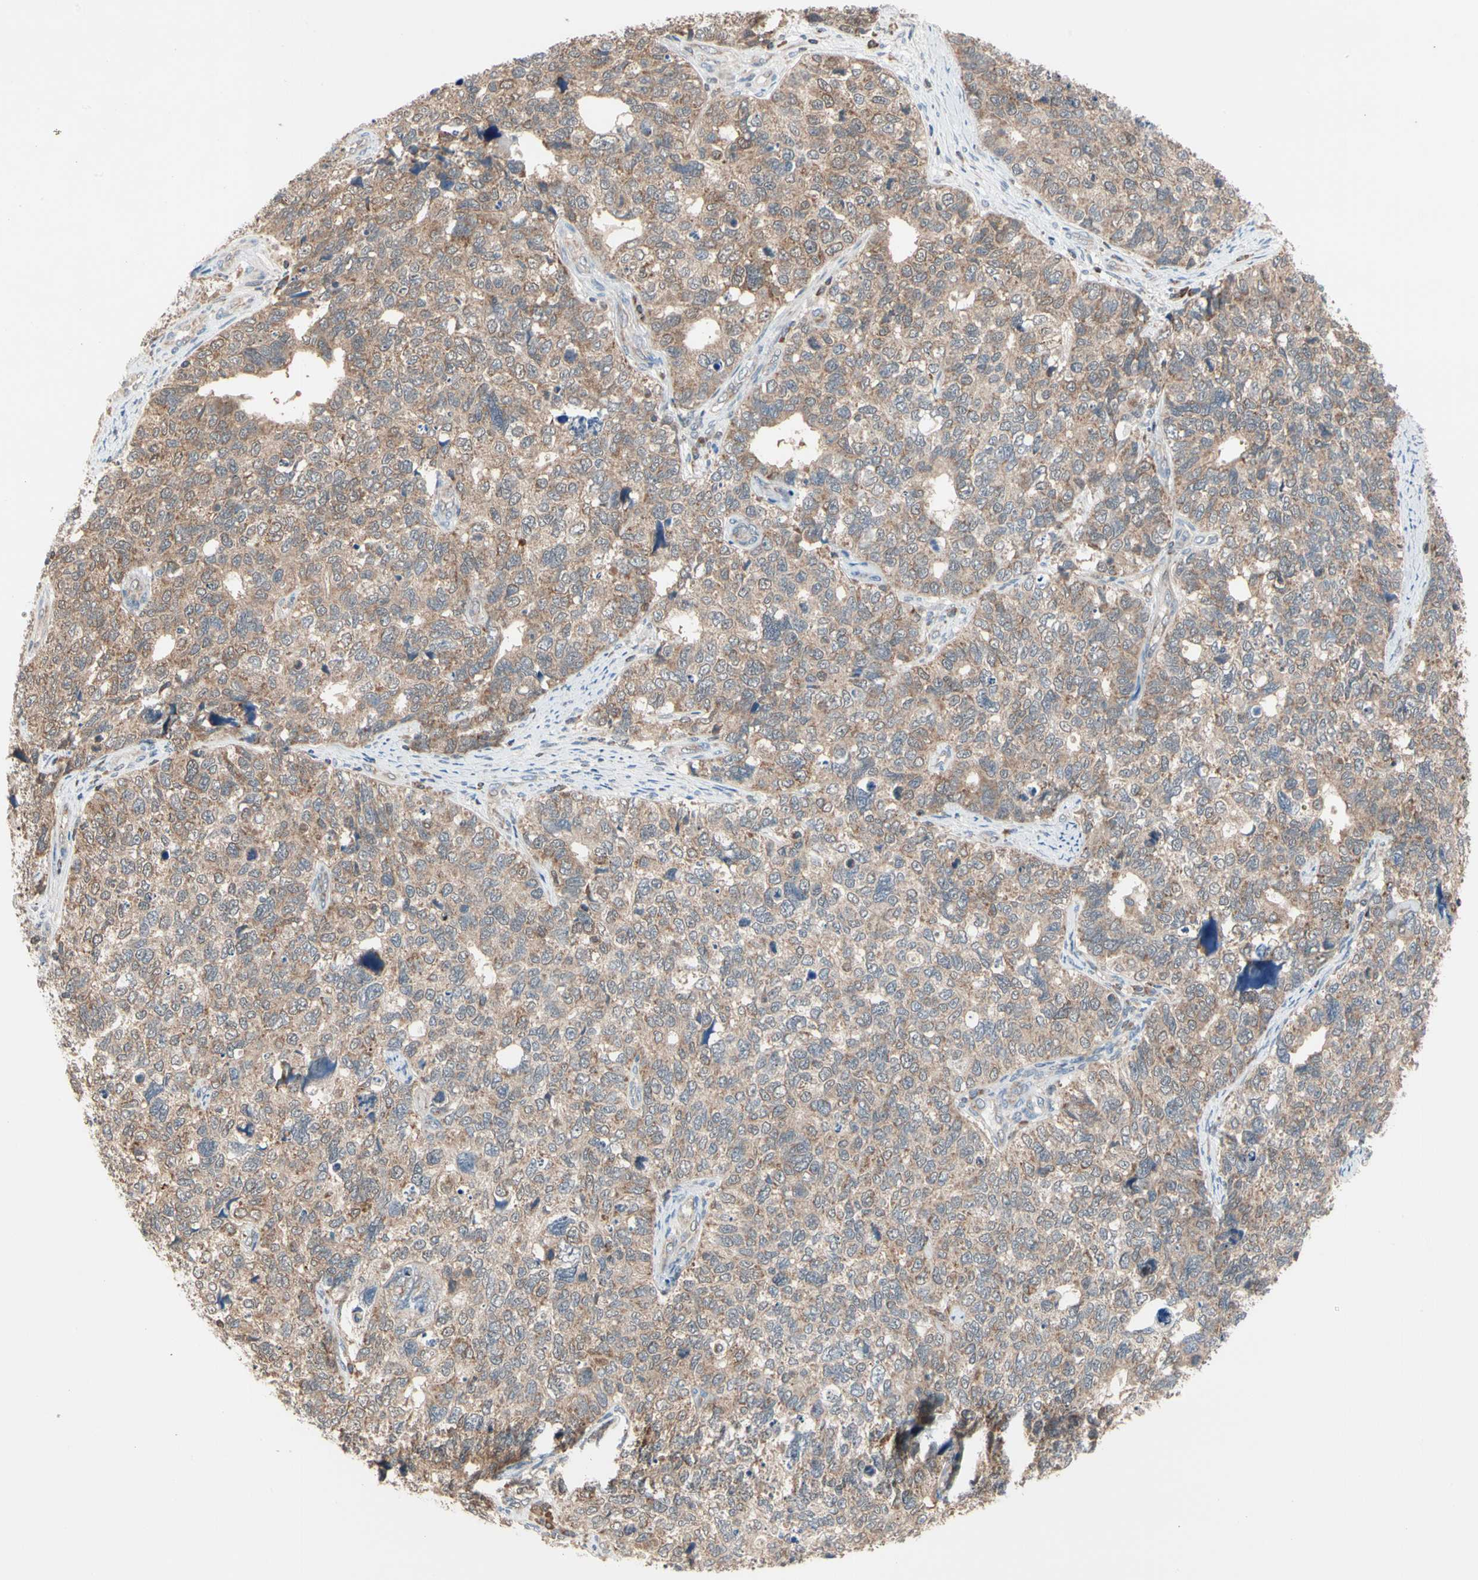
{"staining": {"intensity": "moderate", "quantity": ">75%", "location": "cytoplasmic/membranous"}, "tissue": "cervical cancer", "cell_type": "Tumor cells", "image_type": "cancer", "snomed": [{"axis": "morphology", "description": "Squamous cell carcinoma, NOS"}, {"axis": "topography", "description": "Cervix"}], "caption": "The micrograph exhibits immunohistochemical staining of cervical cancer (squamous cell carcinoma). There is moderate cytoplasmic/membranous expression is present in approximately >75% of tumor cells.", "gene": "MTHFS", "patient": {"sex": "female", "age": 63}}